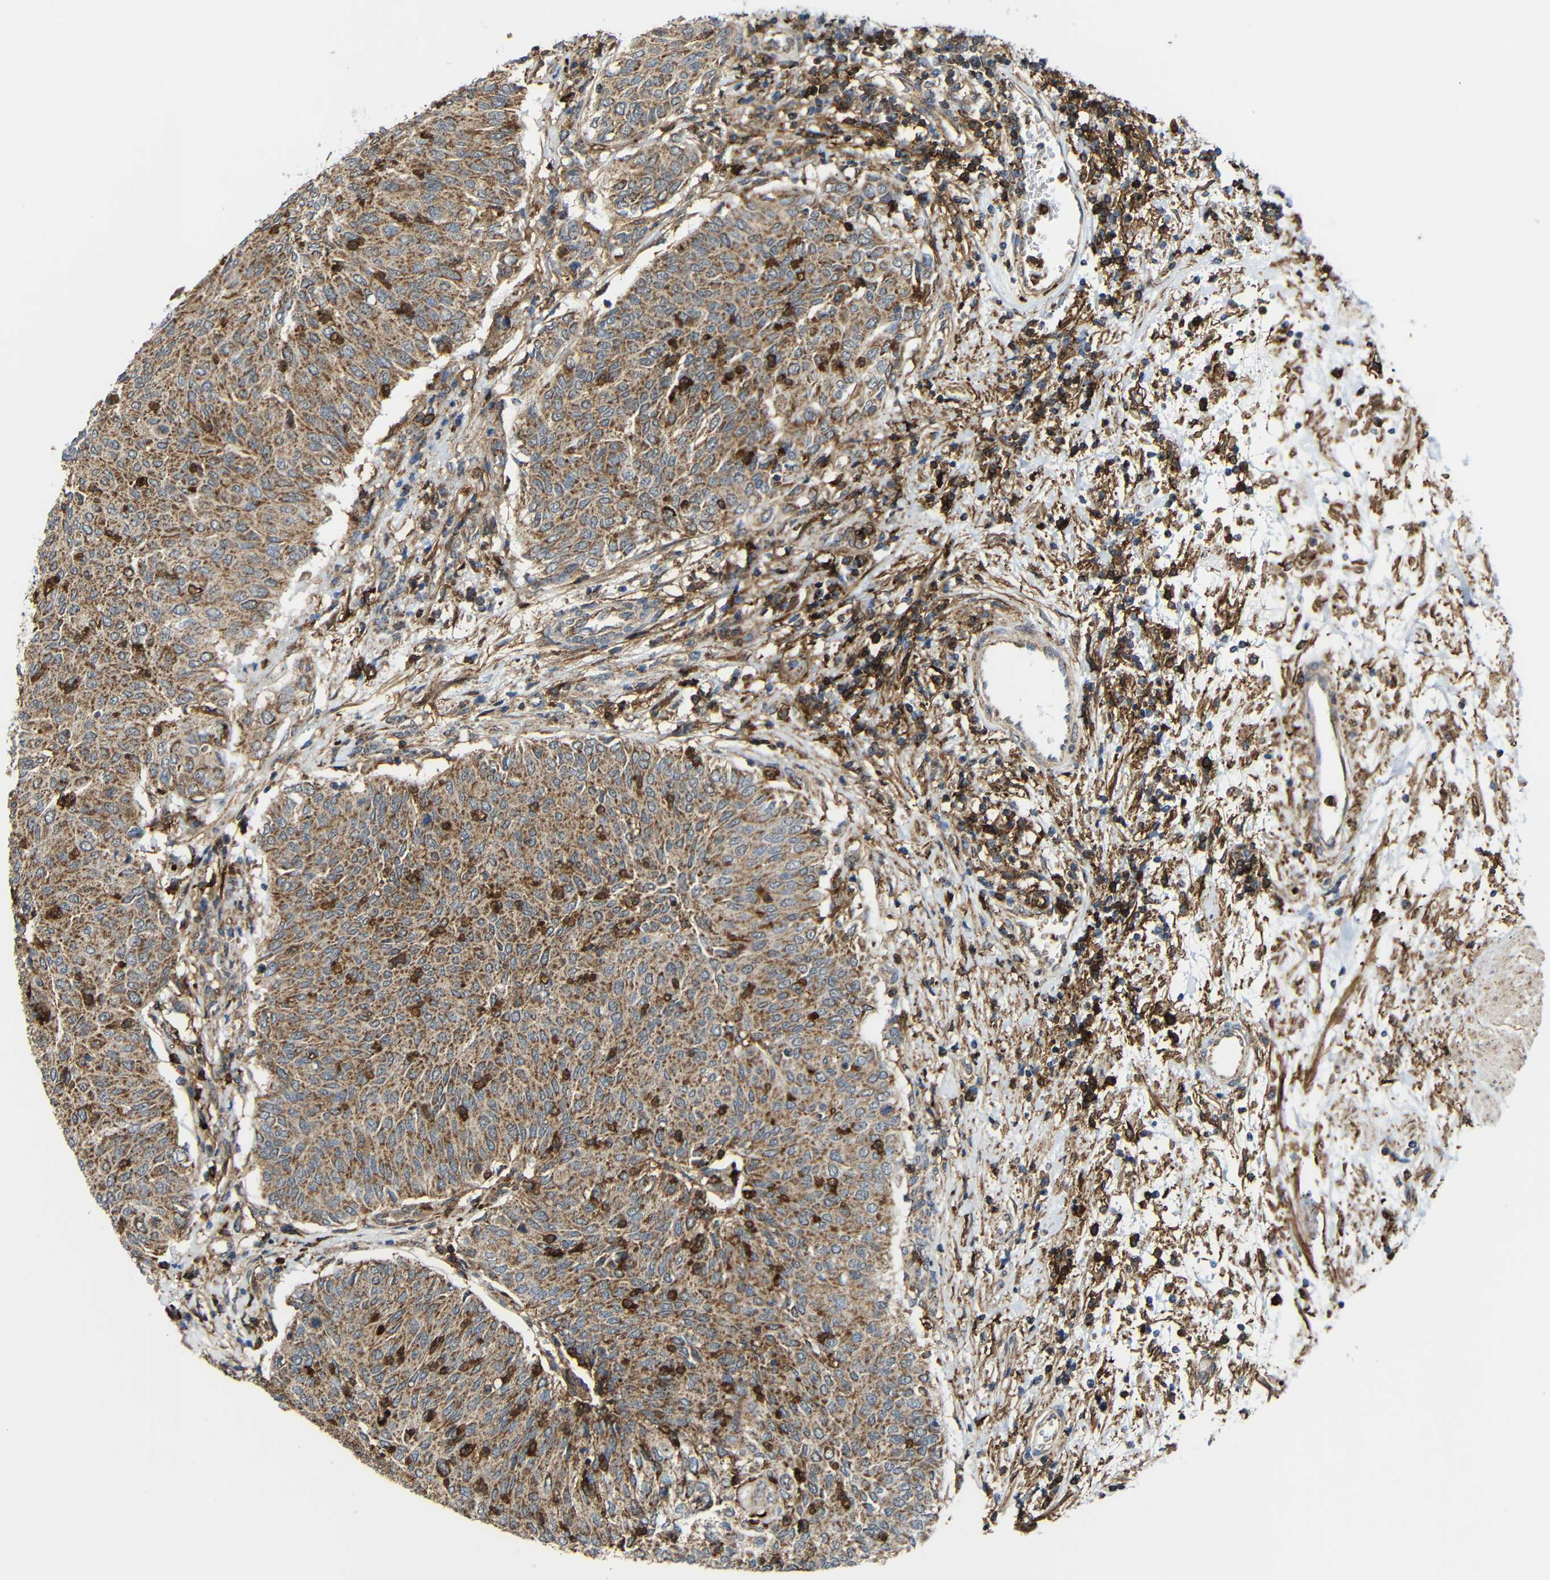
{"staining": {"intensity": "moderate", "quantity": ">75%", "location": "cytoplasmic/membranous"}, "tissue": "urothelial cancer", "cell_type": "Tumor cells", "image_type": "cancer", "snomed": [{"axis": "morphology", "description": "Urothelial carcinoma, Low grade"}, {"axis": "topography", "description": "Urinary bladder"}], "caption": "High-magnification brightfield microscopy of urothelial cancer stained with DAB (brown) and counterstained with hematoxylin (blue). tumor cells exhibit moderate cytoplasmic/membranous staining is identified in approximately>75% of cells. Using DAB (3,3'-diaminobenzidine) (brown) and hematoxylin (blue) stains, captured at high magnification using brightfield microscopy.", "gene": "C1GALT1", "patient": {"sex": "female", "age": 79}}